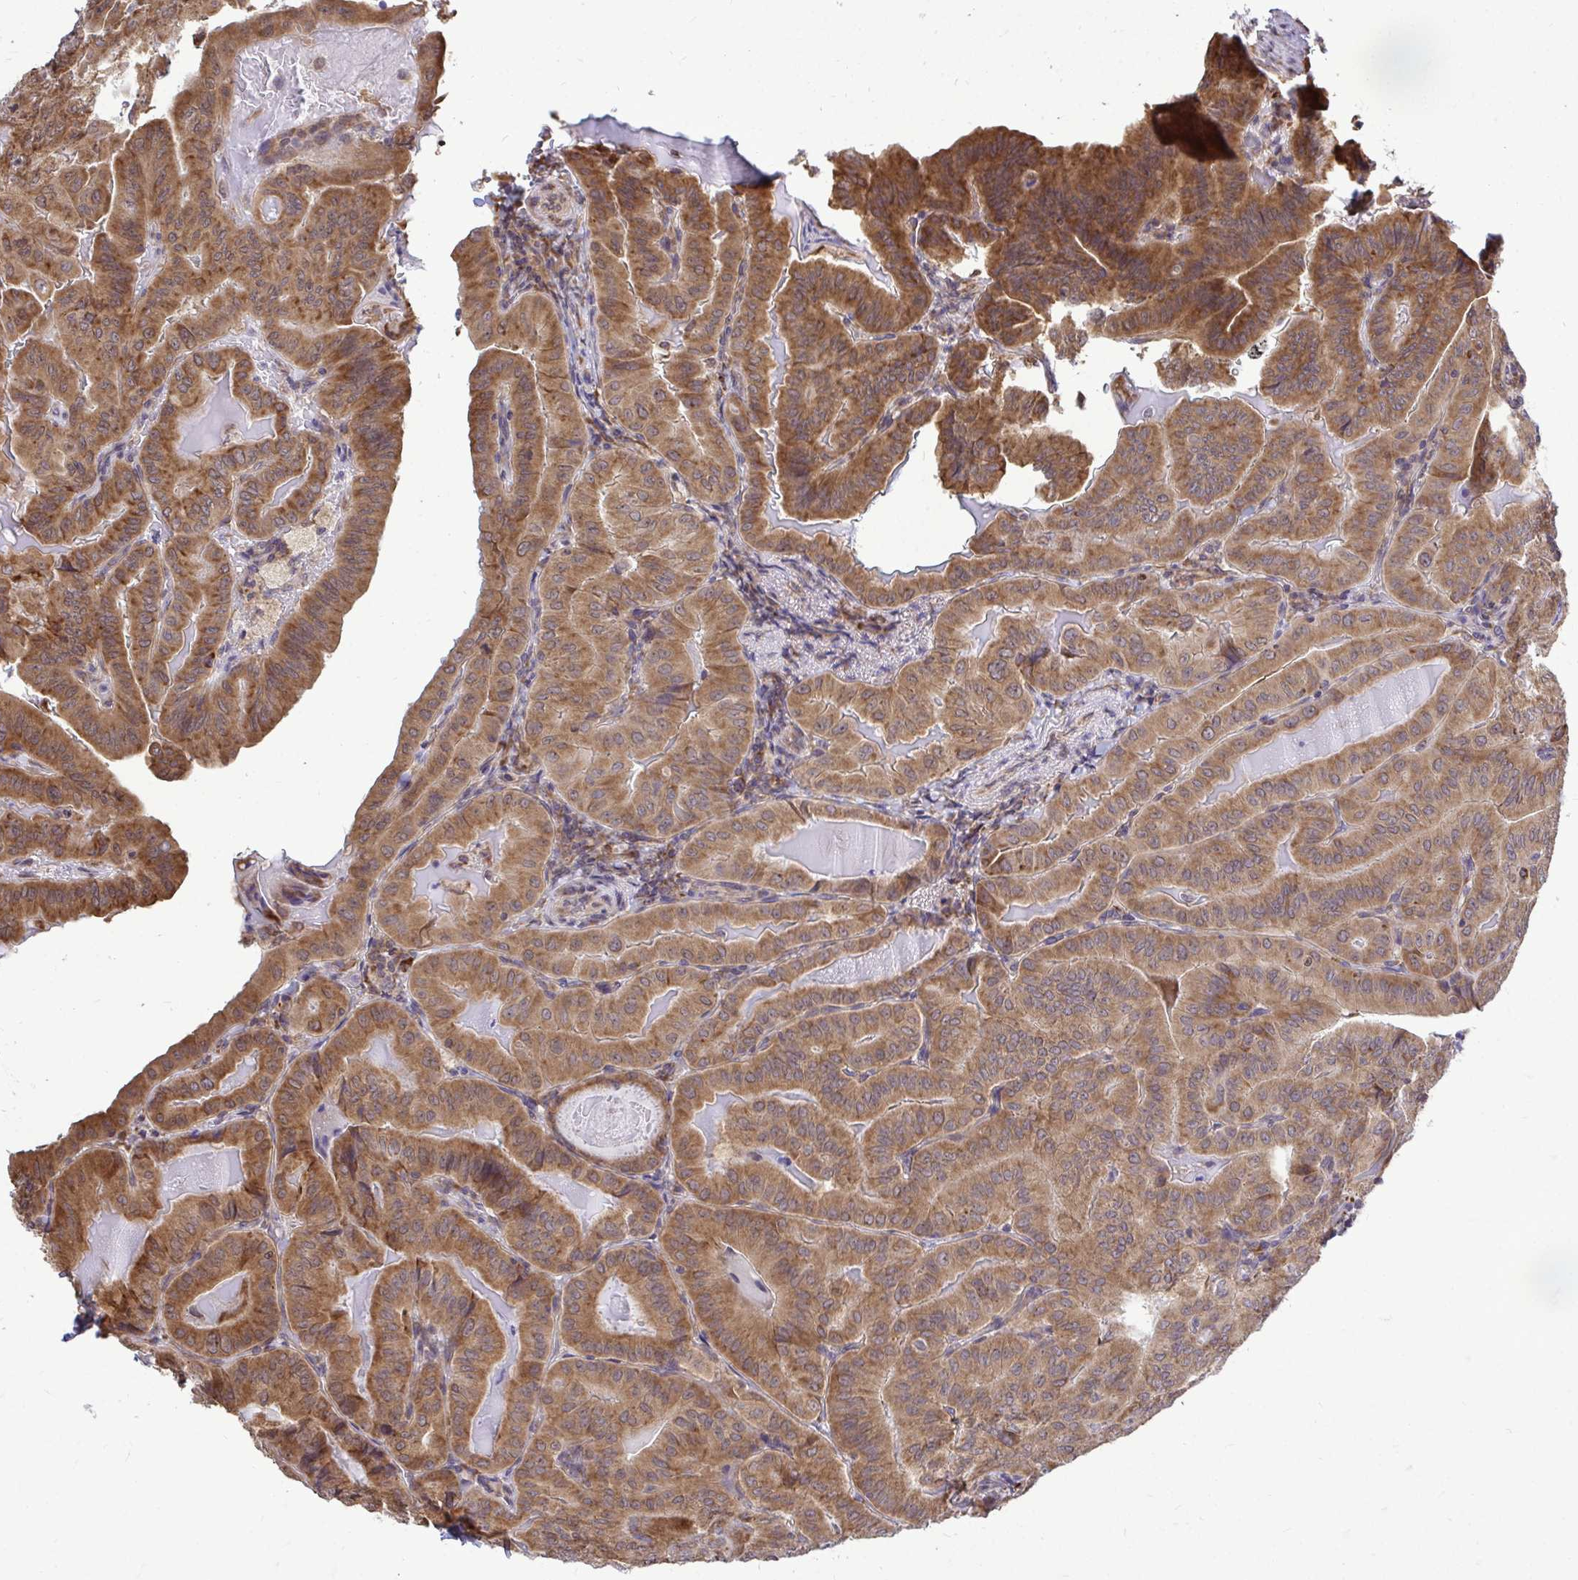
{"staining": {"intensity": "moderate", "quantity": ">75%", "location": "cytoplasmic/membranous"}, "tissue": "thyroid cancer", "cell_type": "Tumor cells", "image_type": "cancer", "snomed": [{"axis": "morphology", "description": "Papillary adenocarcinoma, NOS"}, {"axis": "topography", "description": "Thyroid gland"}], "caption": "Tumor cells demonstrate medium levels of moderate cytoplasmic/membranous staining in about >75% of cells in thyroid cancer (papillary adenocarcinoma).", "gene": "FMR1", "patient": {"sex": "female", "age": 68}}